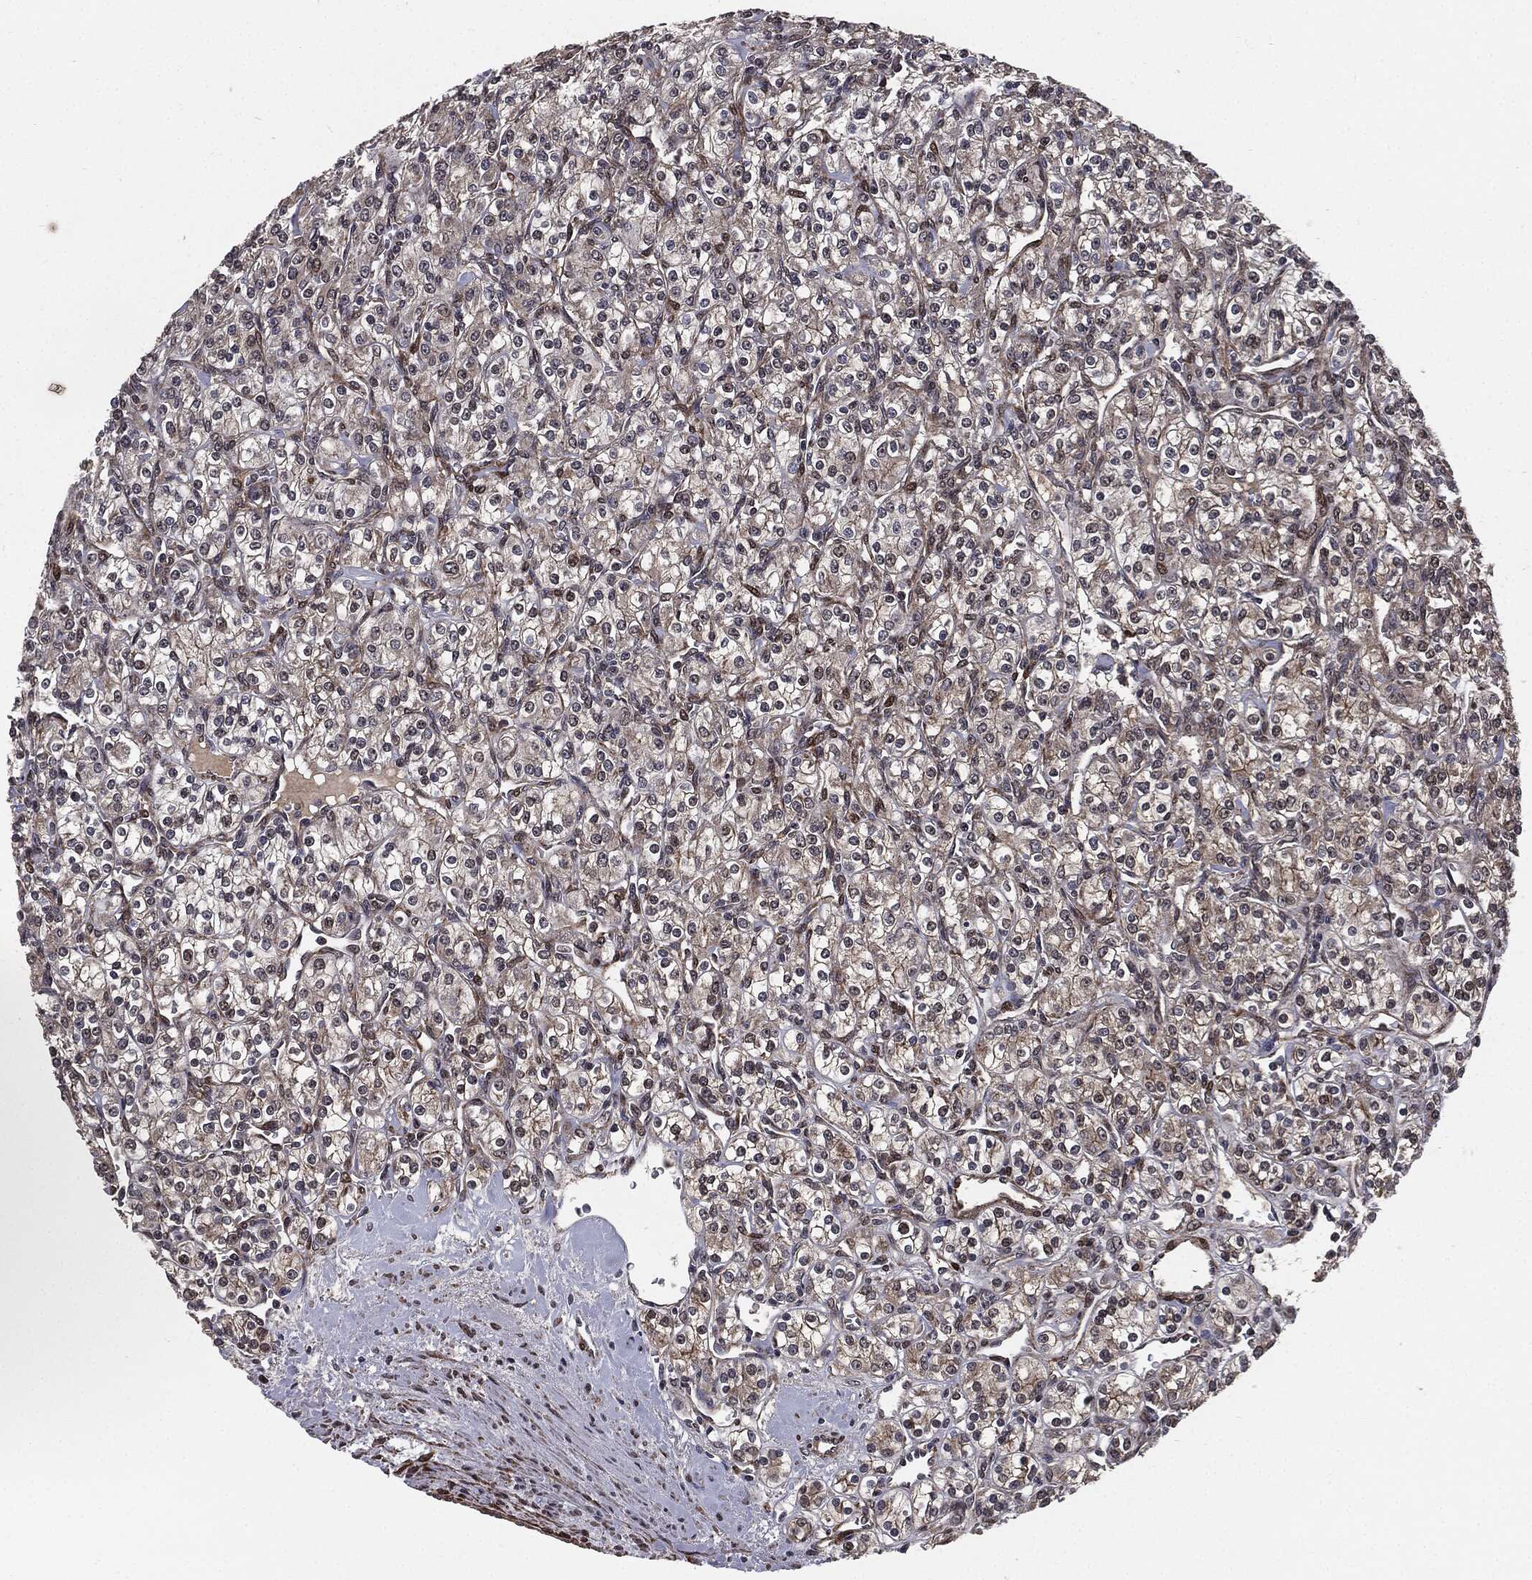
{"staining": {"intensity": "weak", "quantity": "<25%", "location": "cytoplasmic/membranous"}, "tissue": "renal cancer", "cell_type": "Tumor cells", "image_type": "cancer", "snomed": [{"axis": "morphology", "description": "Adenocarcinoma, NOS"}, {"axis": "topography", "description": "Kidney"}], "caption": "Renal cancer stained for a protein using IHC exhibits no positivity tumor cells.", "gene": "PTPA", "patient": {"sex": "male", "age": 77}}